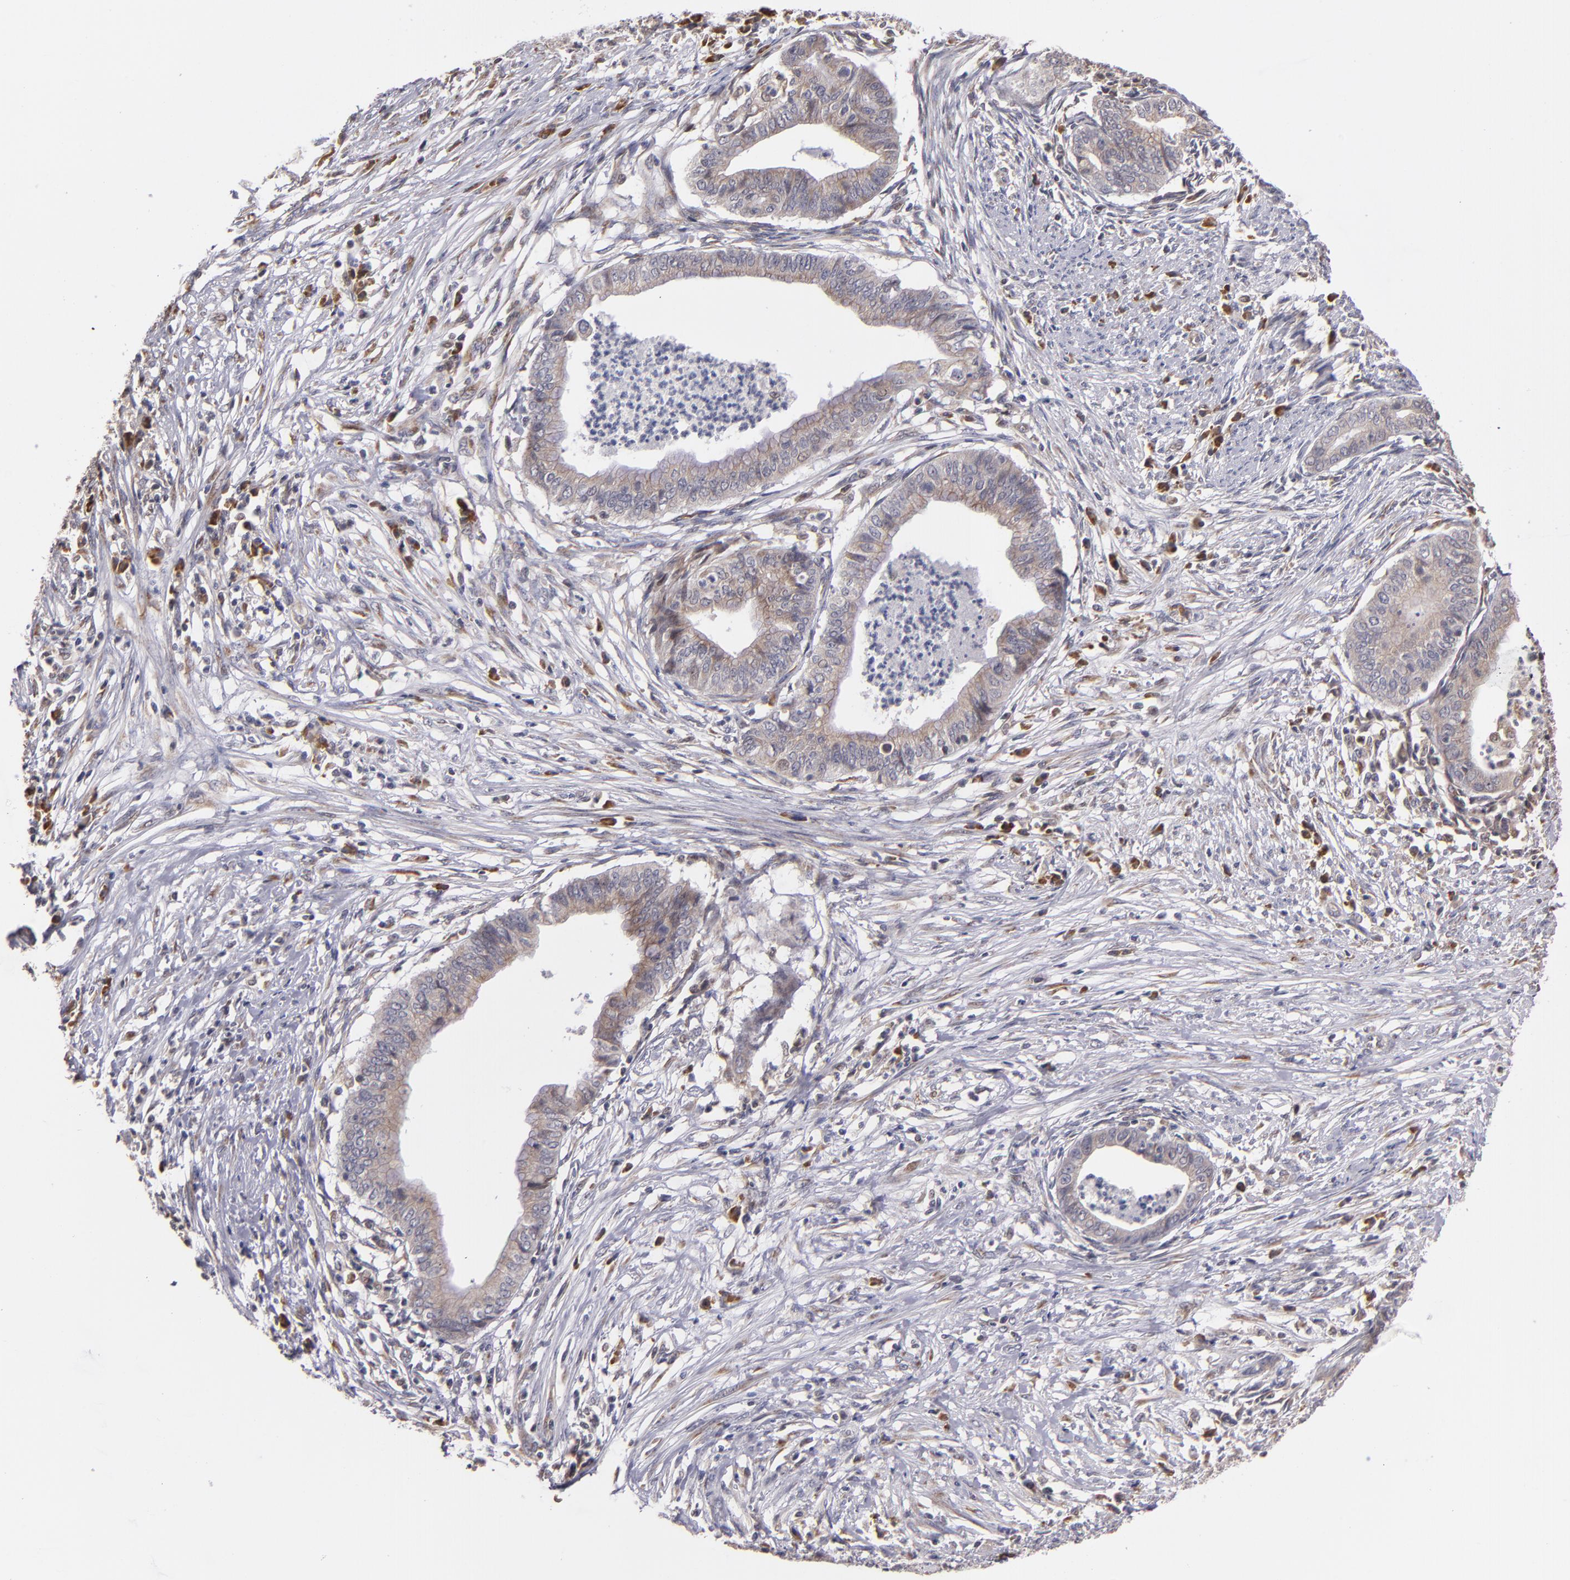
{"staining": {"intensity": "weak", "quantity": ">75%", "location": "cytoplasmic/membranous"}, "tissue": "endometrial cancer", "cell_type": "Tumor cells", "image_type": "cancer", "snomed": [{"axis": "morphology", "description": "Necrosis, NOS"}, {"axis": "morphology", "description": "Adenocarcinoma, NOS"}, {"axis": "topography", "description": "Endometrium"}], "caption": "Endometrial cancer tissue displays weak cytoplasmic/membranous staining in approximately >75% of tumor cells, visualized by immunohistochemistry. Nuclei are stained in blue.", "gene": "CASP1", "patient": {"sex": "female", "age": 79}}